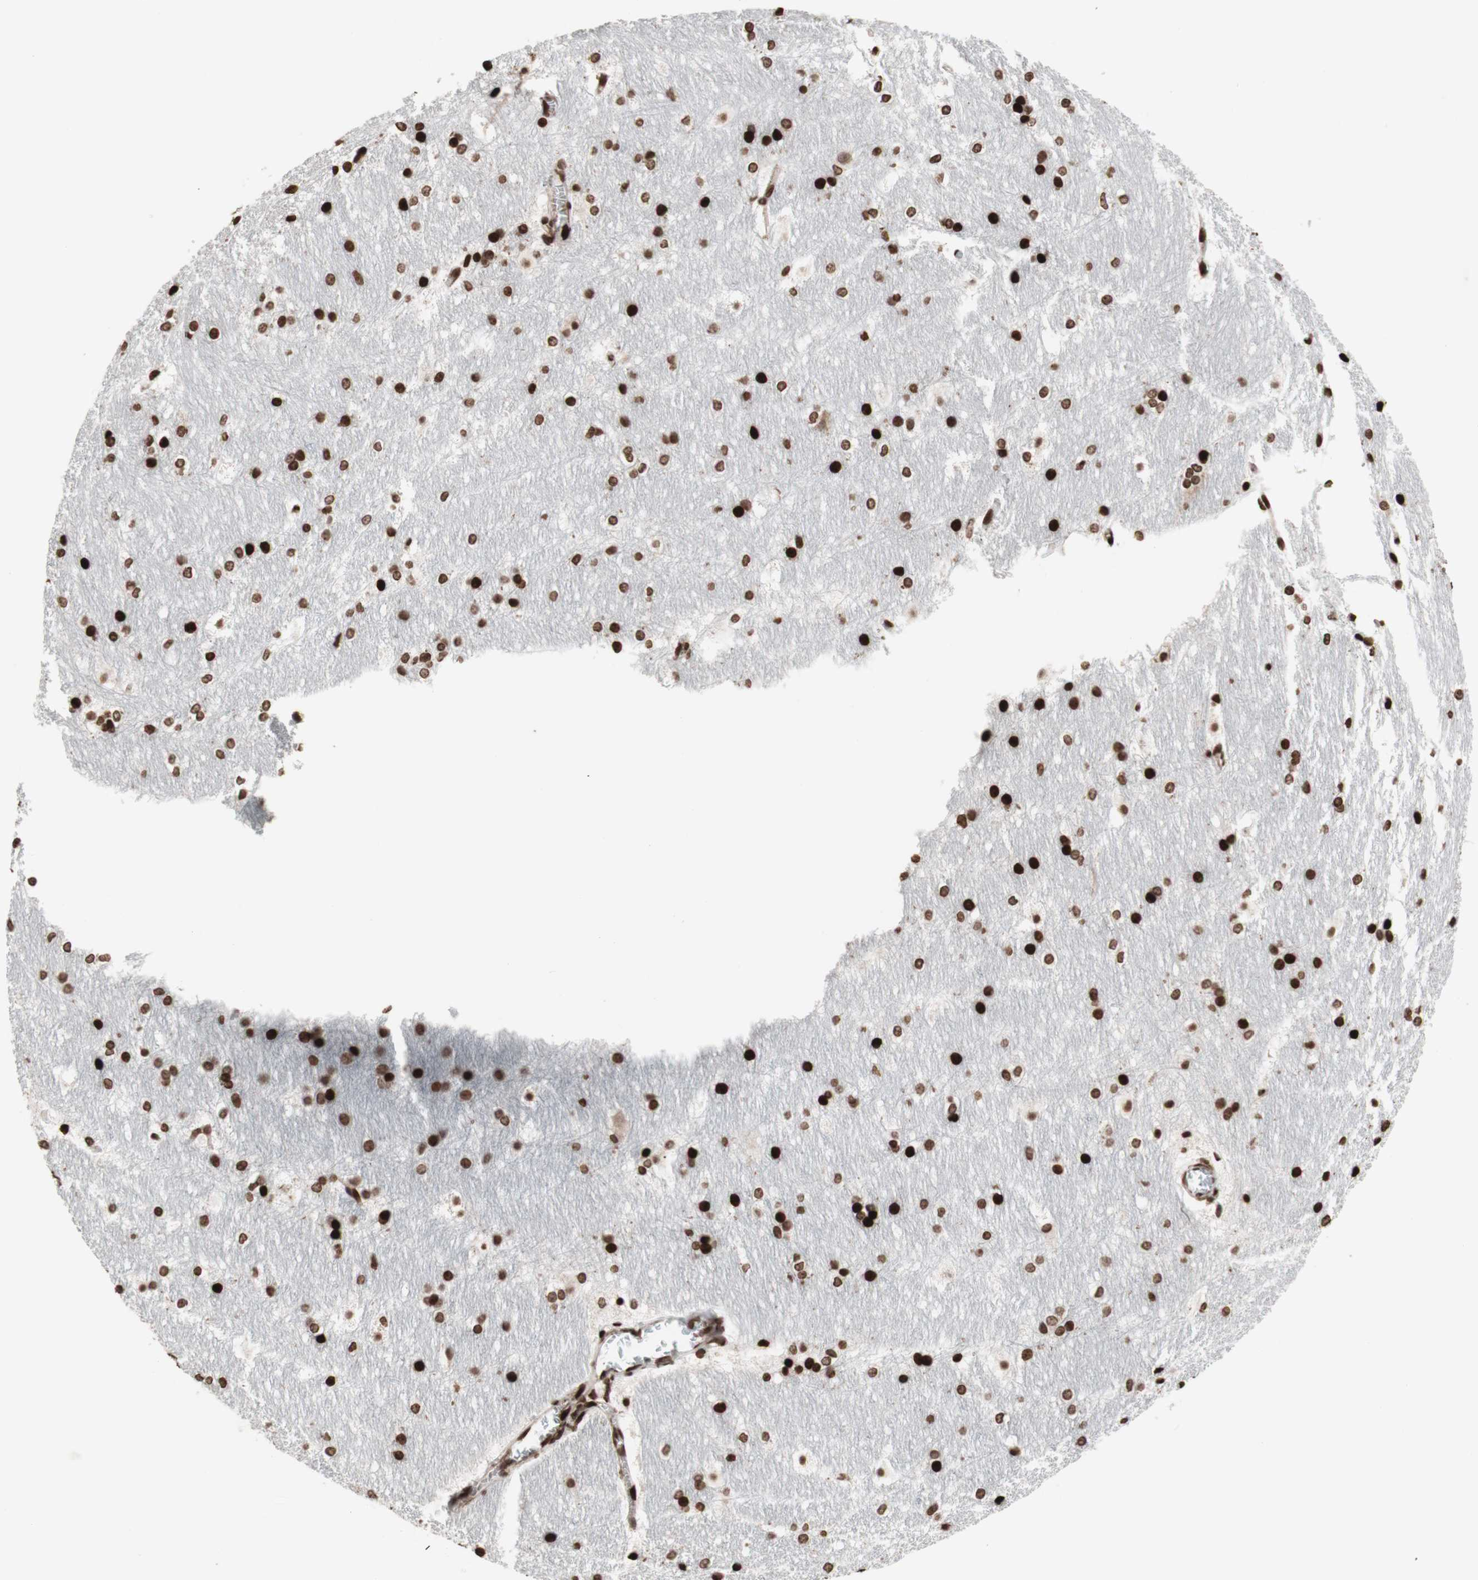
{"staining": {"intensity": "strong", "quantity": ">75%", "location": "nuclear"}, "tissue": "hippocampus", "cell_type": "Glial cells", "image_type": "normal", "snomed": [{"axis": "morphology", "description": "Normal tissue, NOS"}, {"axis": "topography", "description": "Hippocampus"}], "caption": "Human hippocampus stained for a protein (brown) demonstrates strong nuclear positive positivity in approximately >75% of glial cells.", "gene": "NCAPD2", "patient": {"sex": "female", "age": 19}}